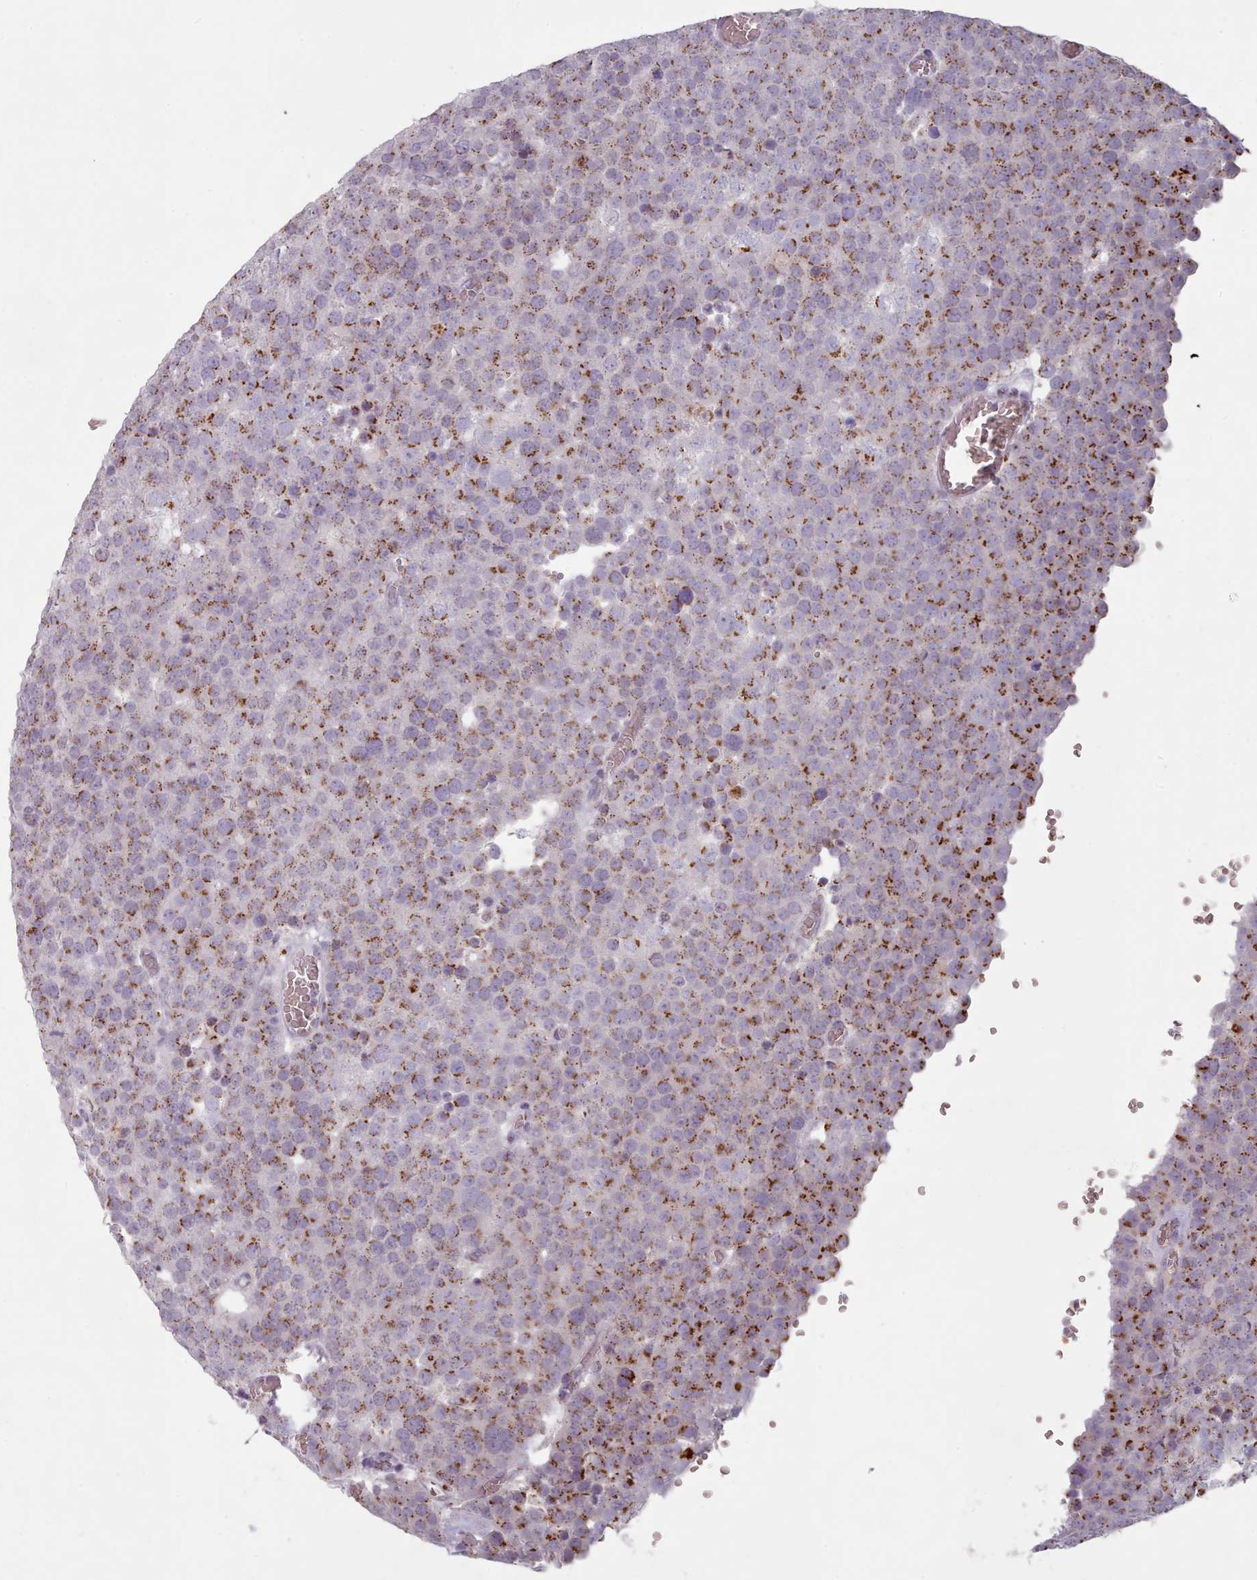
{"staining": {"intensity": "strong", "quantity": "25%-75%", "location": "cytoplasmic/membranous"}, "tissue": "testis cancer", "cell_type": "Tumor cells", "image_type": "cancer", "snomed": [{"axis": "morphology", "description": "Normal tissue, NOS"}, {"axis": "morphology", "description": "Seminoma, NOS"}, {"axis": "topography", "description": "Testis"}], "caption": "A histopathology image of human testis seminoma stained for a protein displays strong cytoplasmic/membranous brown staining in tumor cells.", "gene": "MAN1B1", "patient": {"sex": "male", "age": 71}}